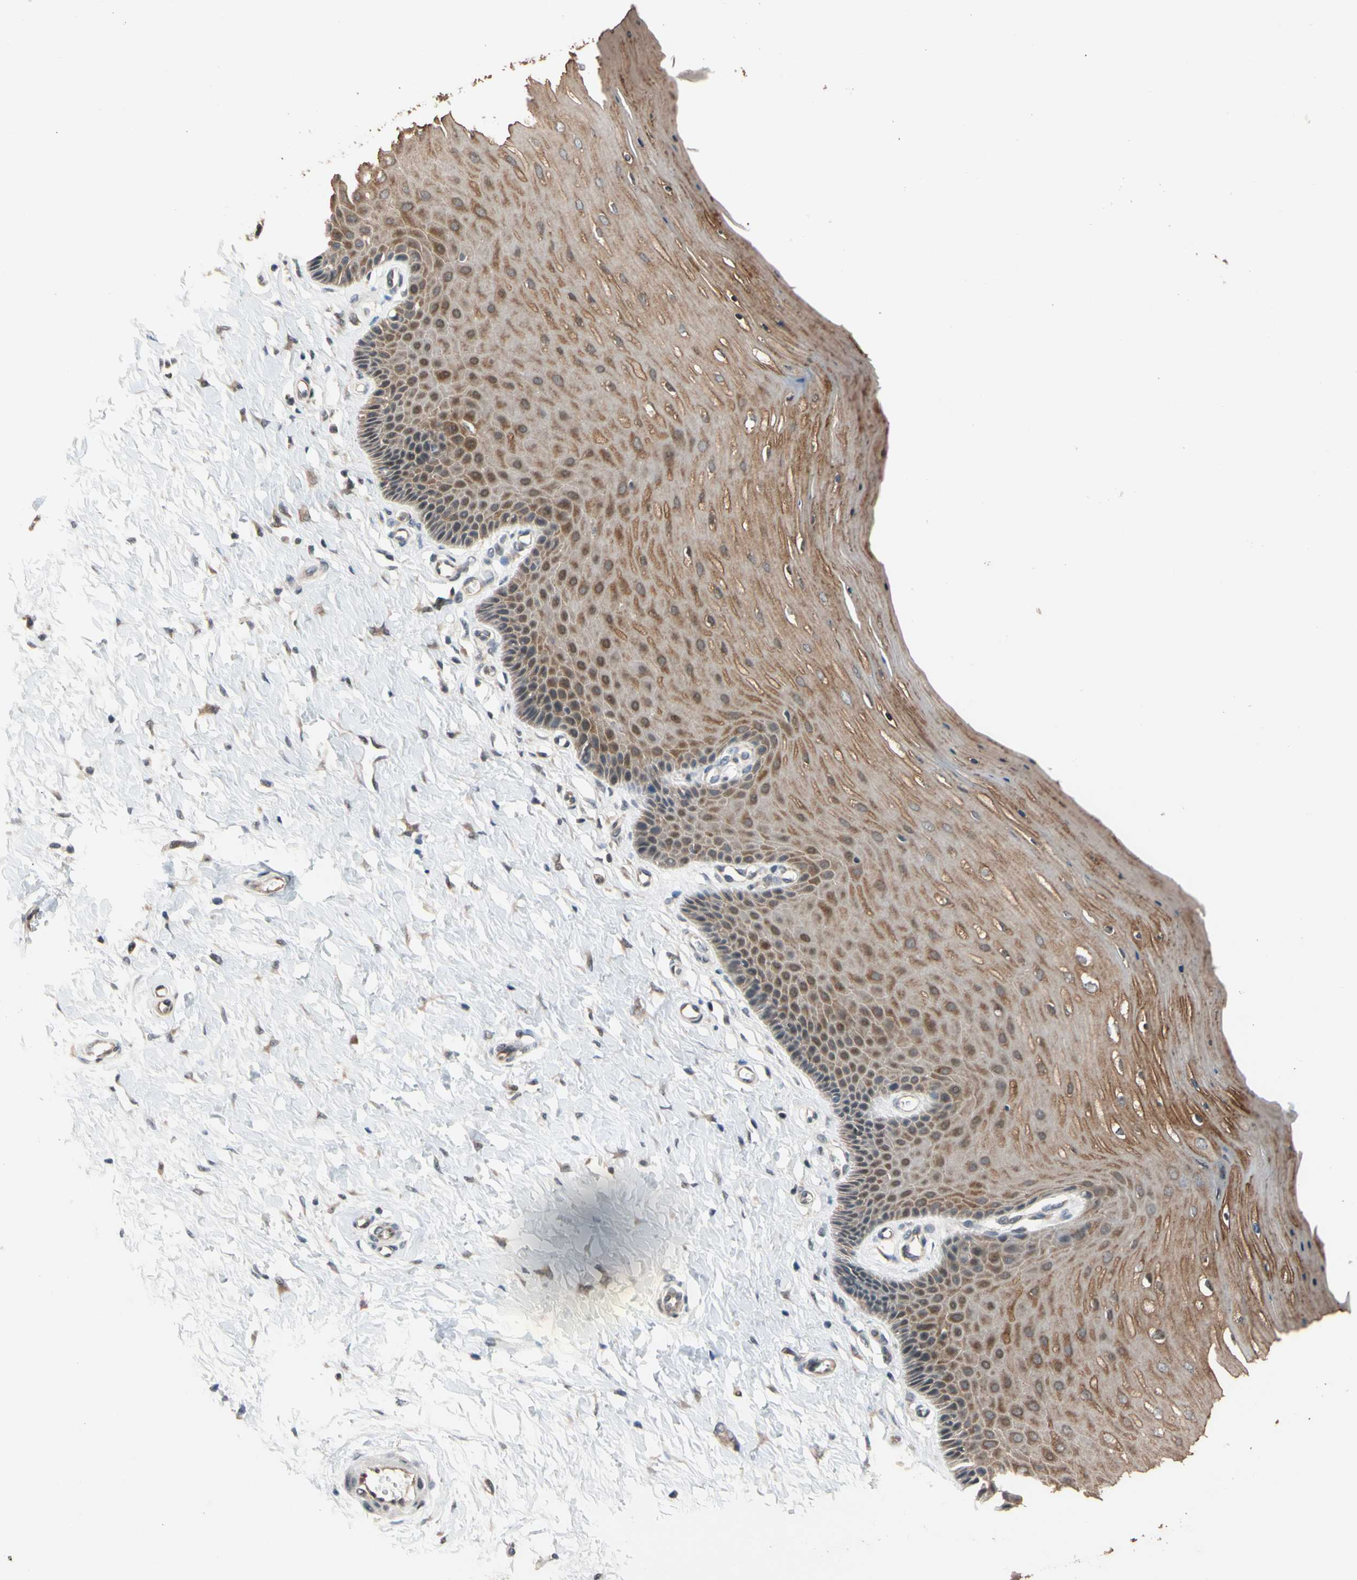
{"staining": {"intensity": "moderate", "quantity": ">75%", "location": "cytoplasmic/membranous"}, "tissue": "cervix", "cell_type": "Glandular cells", "image_type": "normal", "snomed": [{"axis": "morphology", "description": "Normal tissue, NOS"}, {"axis": "topography", "description": "Cervix"}], "caption": "Immunohistochemistry photomicrograph of unremarkable cervix stained for a protein (brown), which demonstrates medium levels of moderate cytoplasmic/membranous positivity in about >75% of glandular cells.", "gene": "NGEF", "patient": {"sex": "female", "age": 55}}